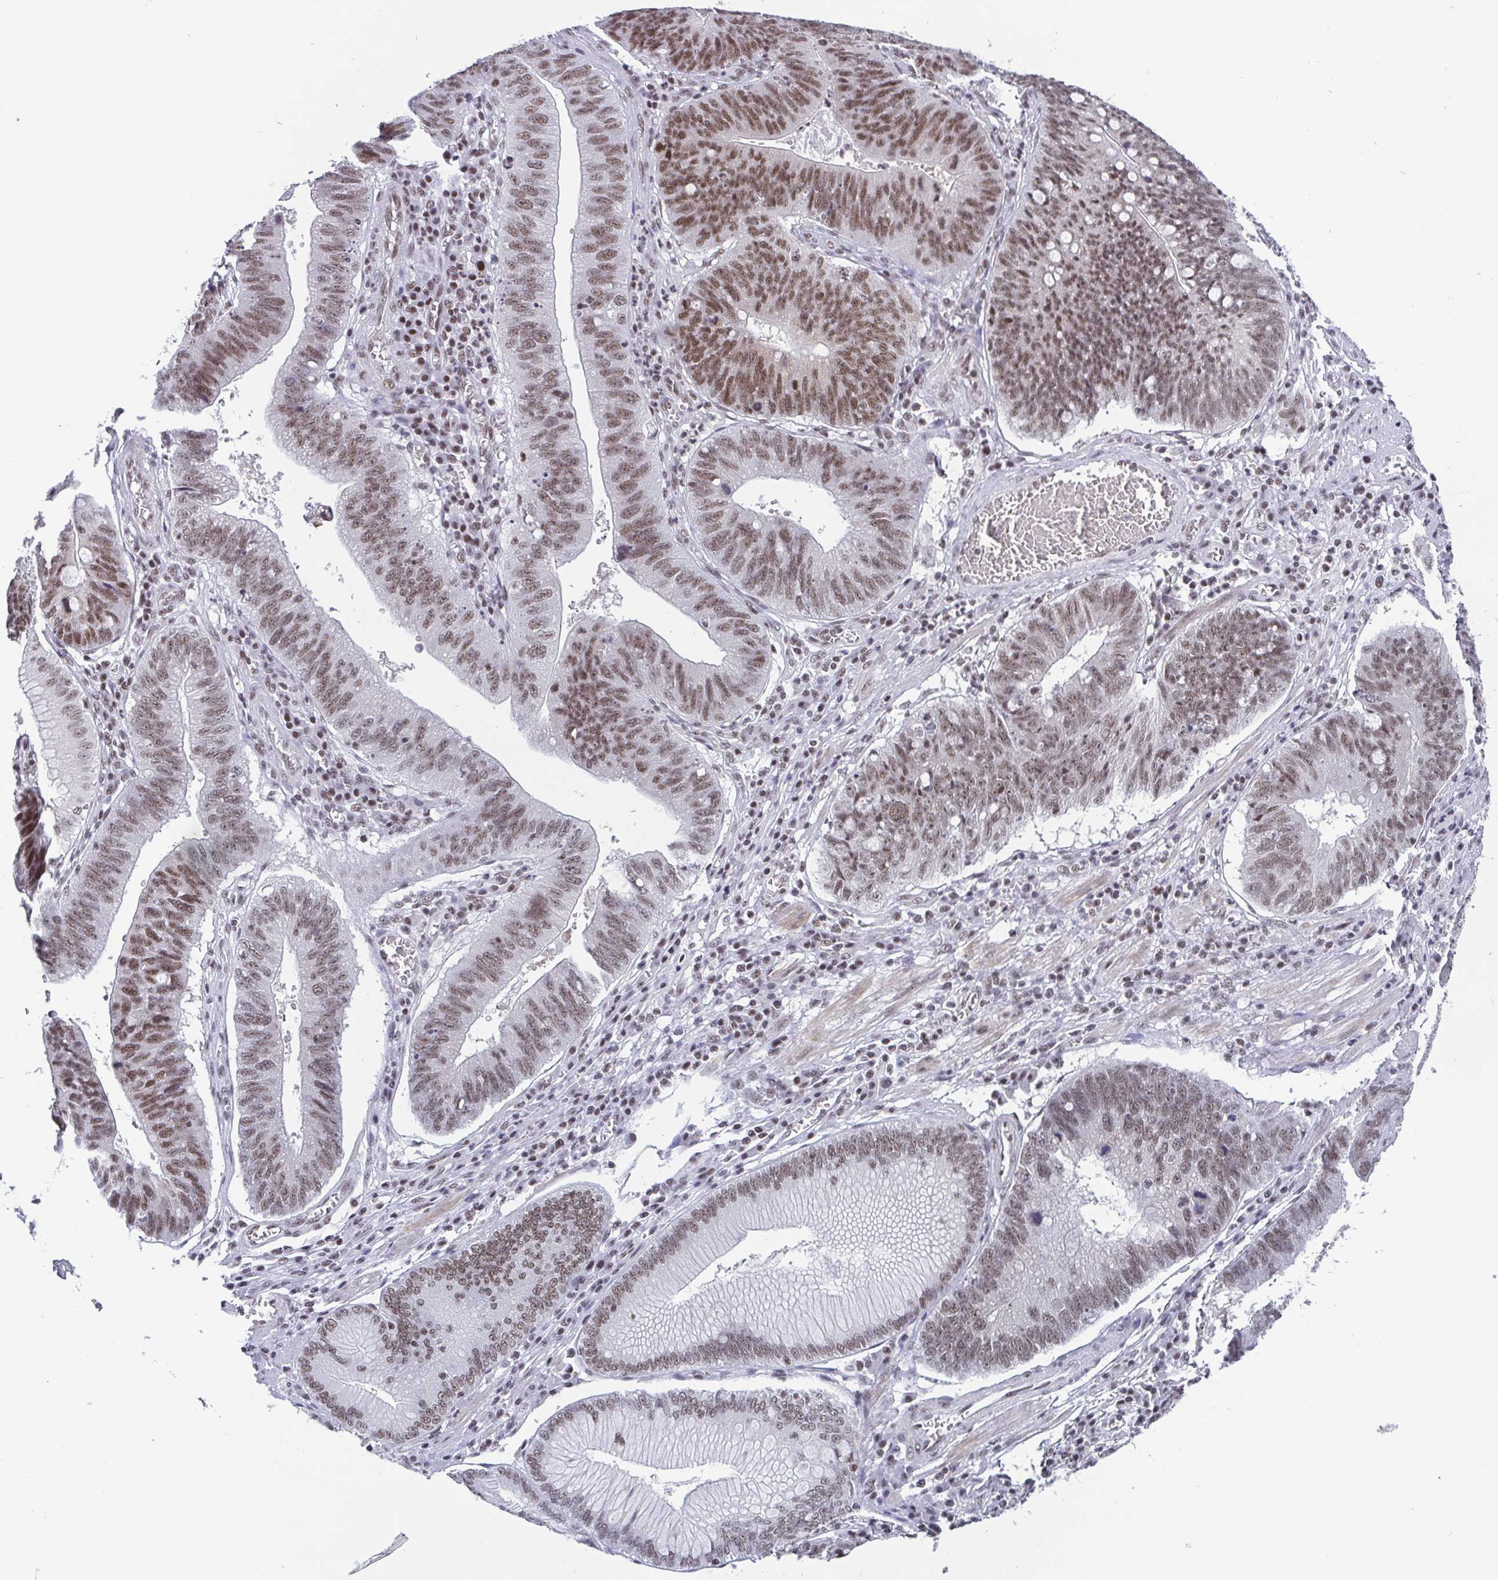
{"staining": {"intensity": "moderate", "quantity": ">75%", "location": "nuclear"}, "tissue": "stomach cancer", "cell_type": "Tumor cells", "image_type": "cancer", "snomed": [{"axis": "morphology", "description": "Adenocarcinoma, NOS"}, {"axis": "topography", "description": "Stomach"}], "caption": "Immunohistochemistry photomicrograph of neoplastic tissue: stomach adenocarcinoma stained using immunohistochemistry (IHC) reveals medium levels of moderate protein expression localized specifically in the nuclear of tumor cells, appearing as a nuclear brown color.", "gene": "CTCF", "patient": {"sex": "male", "age": 59}}